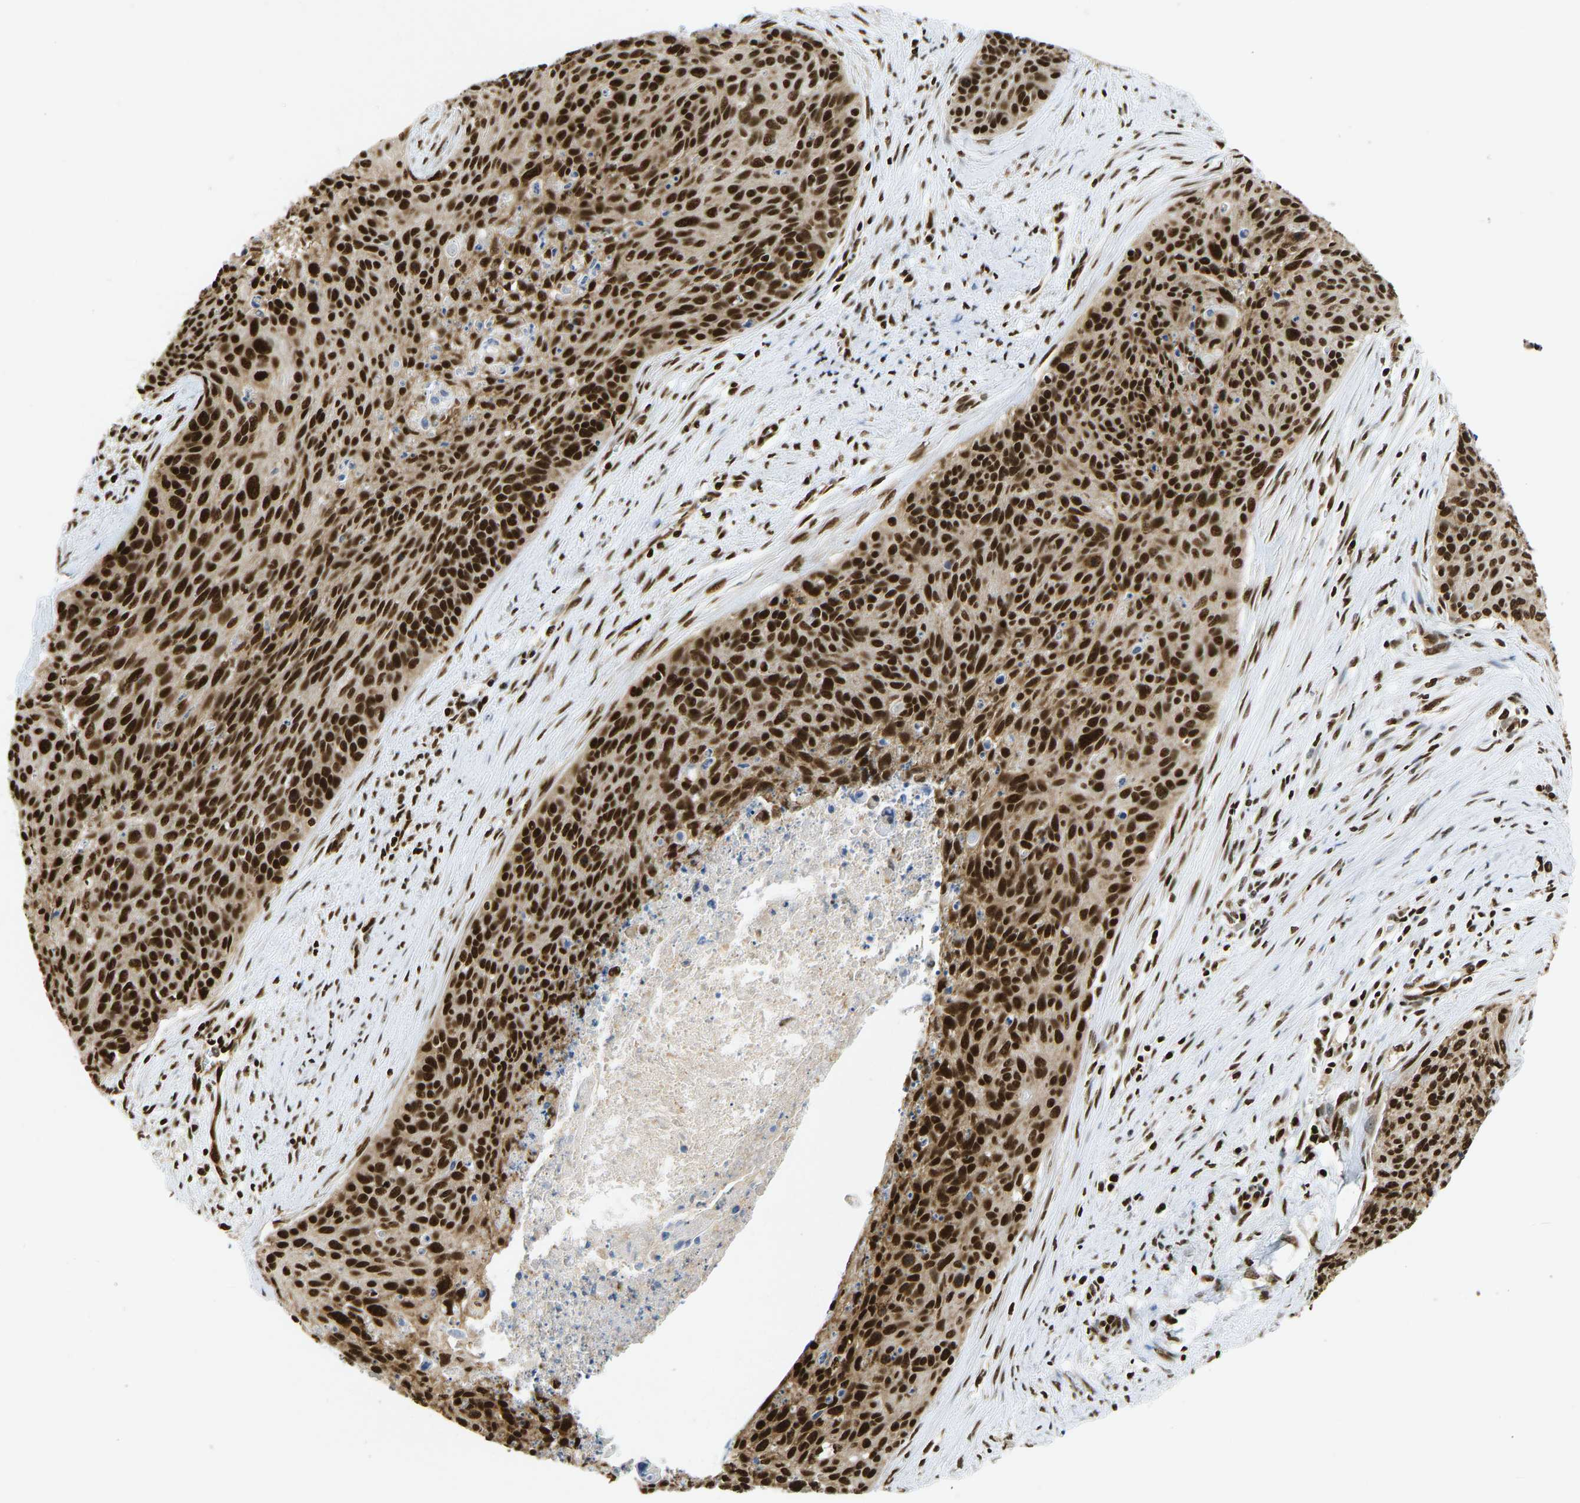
{"staining": {"intensity": "strong", "quantity": ">75%", "location": "cytoplasmic/membranous,nuclear"}, "tissue": "cervical cancer", "cell_type": "Tumor cells", "image_type": "cancer", "snomed": [{"axis": "morphology", "description": "Squamous cell carcinoma, NOS"}, {"axis": "topography", "description": "Cervix"}], "caption": "High-magnification brightfield microscopy of cervical squamous cell carcinoma stained with DAB (3,3'-diaminobenzidine) (brown) and counterstained with hematoxylin (blue). tumor cells exhibit strong cytoplasmic/membranous and nuclear positivity is appreciated in approximately>75% of cells.", "gene": "ZSCAN20", "patient": {"sex": "female", "age": 55}}